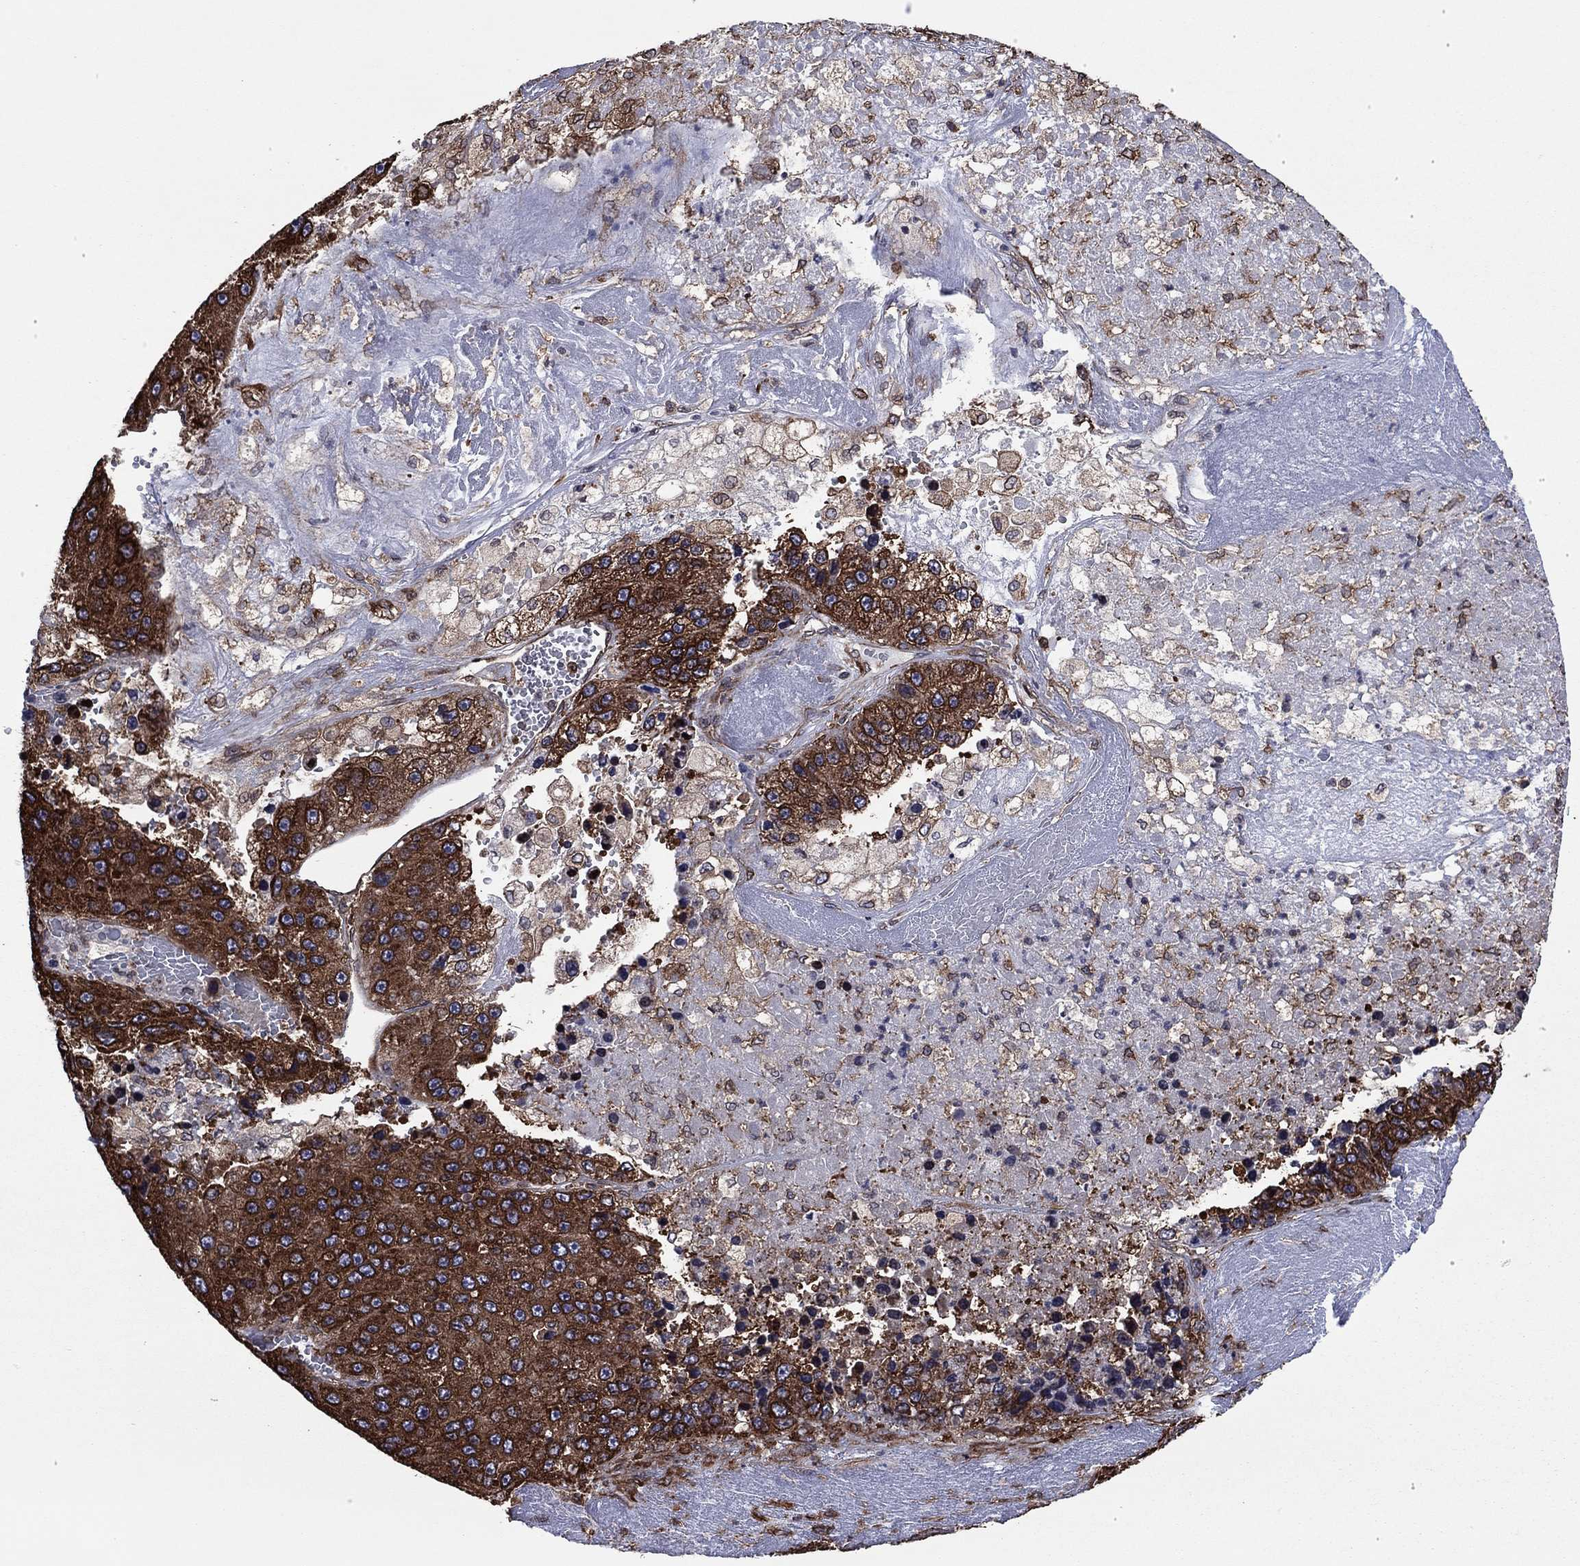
{"staining": {"intensity": "strong", "quantity": ">75%", "location": "cytoplasmic/membranous"}, "tissue": "liver cancer", "cell_type": "Tumor cells", "image_type": "cancer", "snomed": [{"axis": "morphology", "description": "Carcinoma, Hepatocellular, NOS"}, {"axis": "topography", "description": "Liver"}], "caption": "The histopathology image exhibits staining of liver cancer, revealing strong cytoplasmic/membranous protein expression (brown color) within tumor cells.", "gene": "YBX1", "patient": {"sex": "female", "age": 73}}